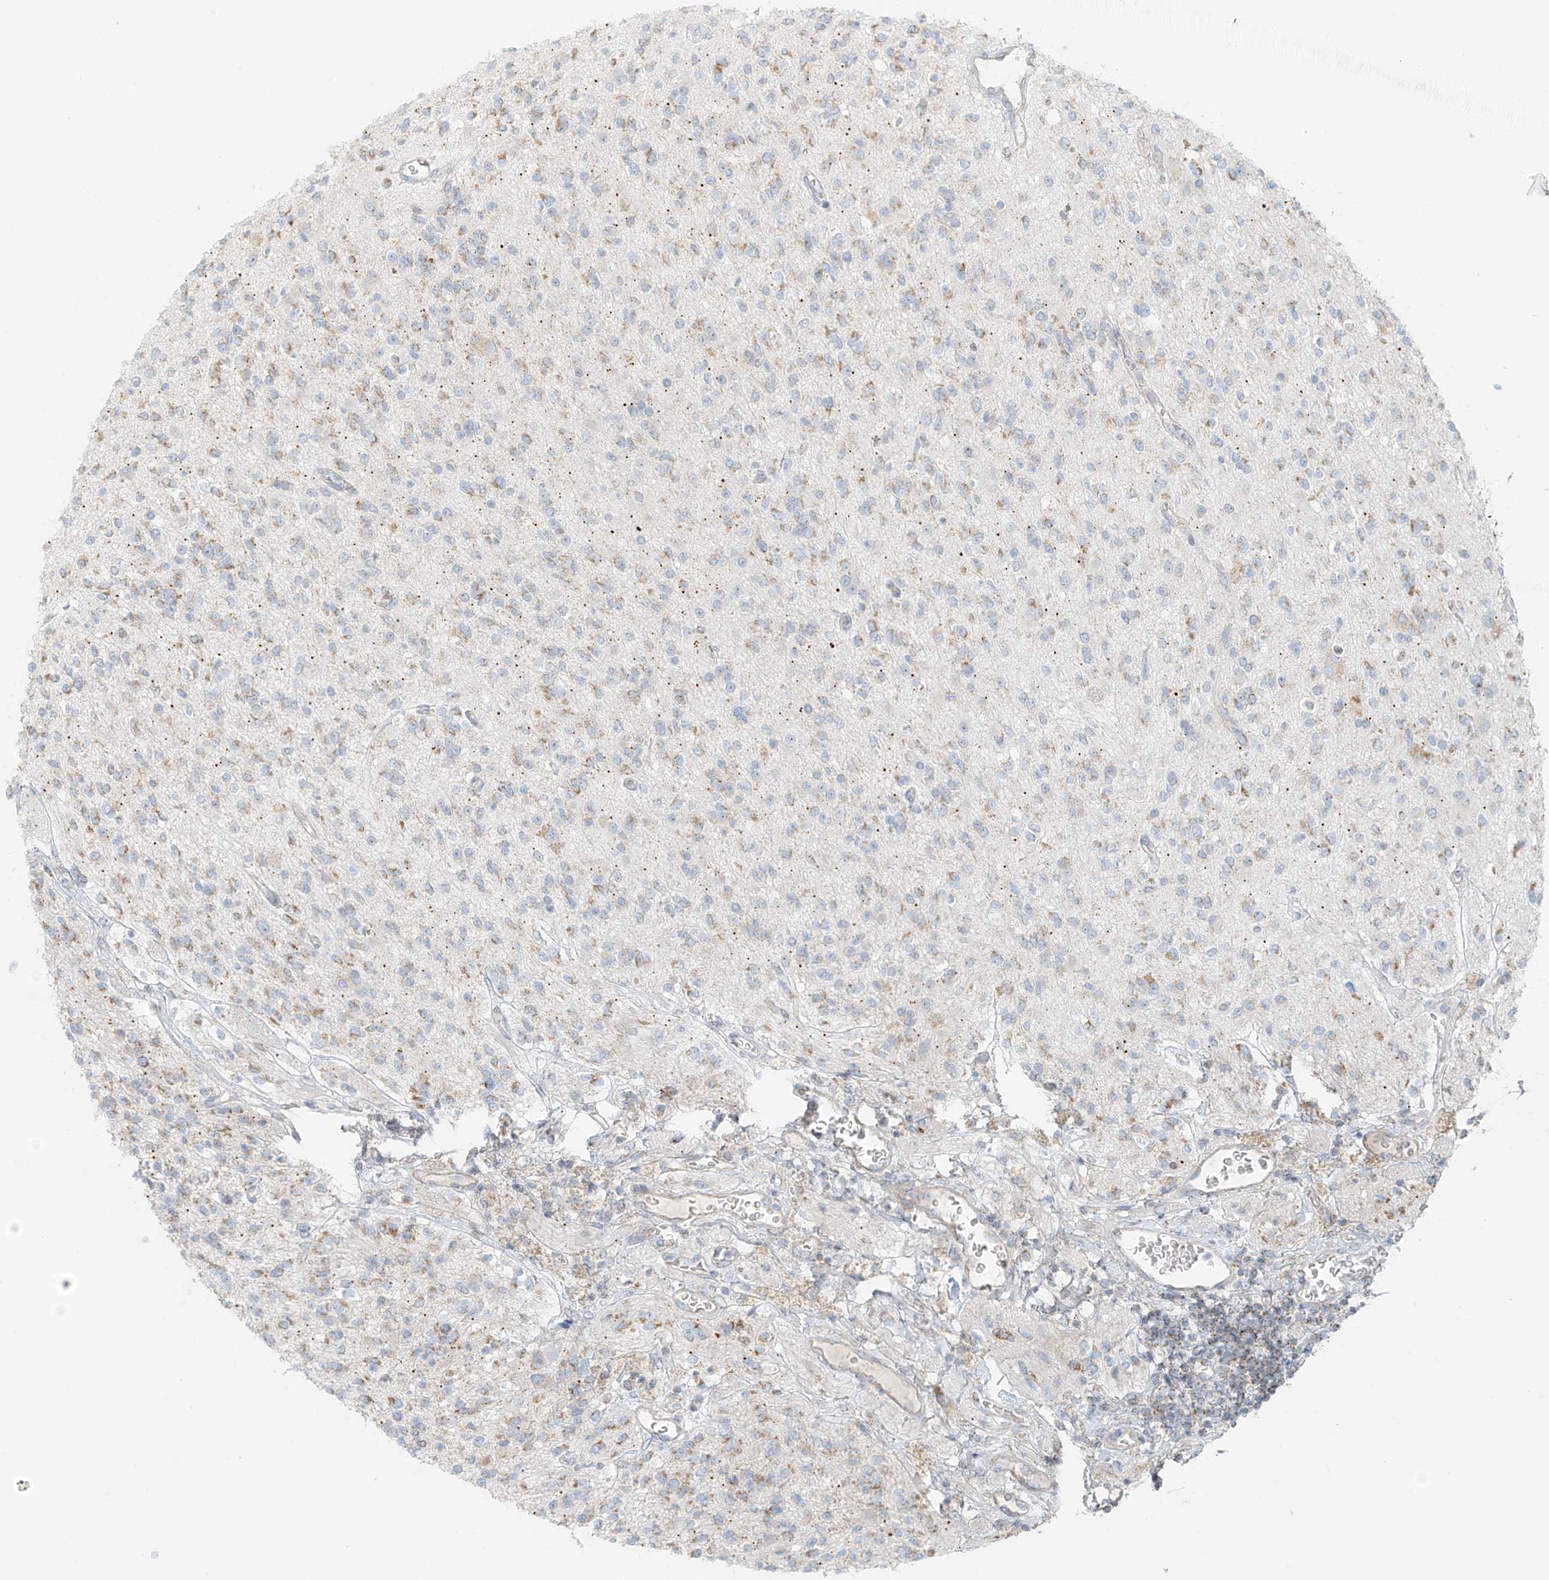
{"staining": {"intensity": "moderate", "quantity": "25%-75%", "location": "cytoplasmic/membranous"}, "tissue": "glioma", "cell_type": "Tumor cells", "image_type": "cancer", "snomed": [{"axis": "morphology", "description": "Glioma, malignant, High grade"}, {"axis": "topography", "description": "Brain"}], "caption": "A brown stain highlights moderate cytoplasmic/membranous staining of a protein in high-grade glioma (malignant) tumor cells.", "gene": "UST", "patient": {"sex": "male", "age": 34}}